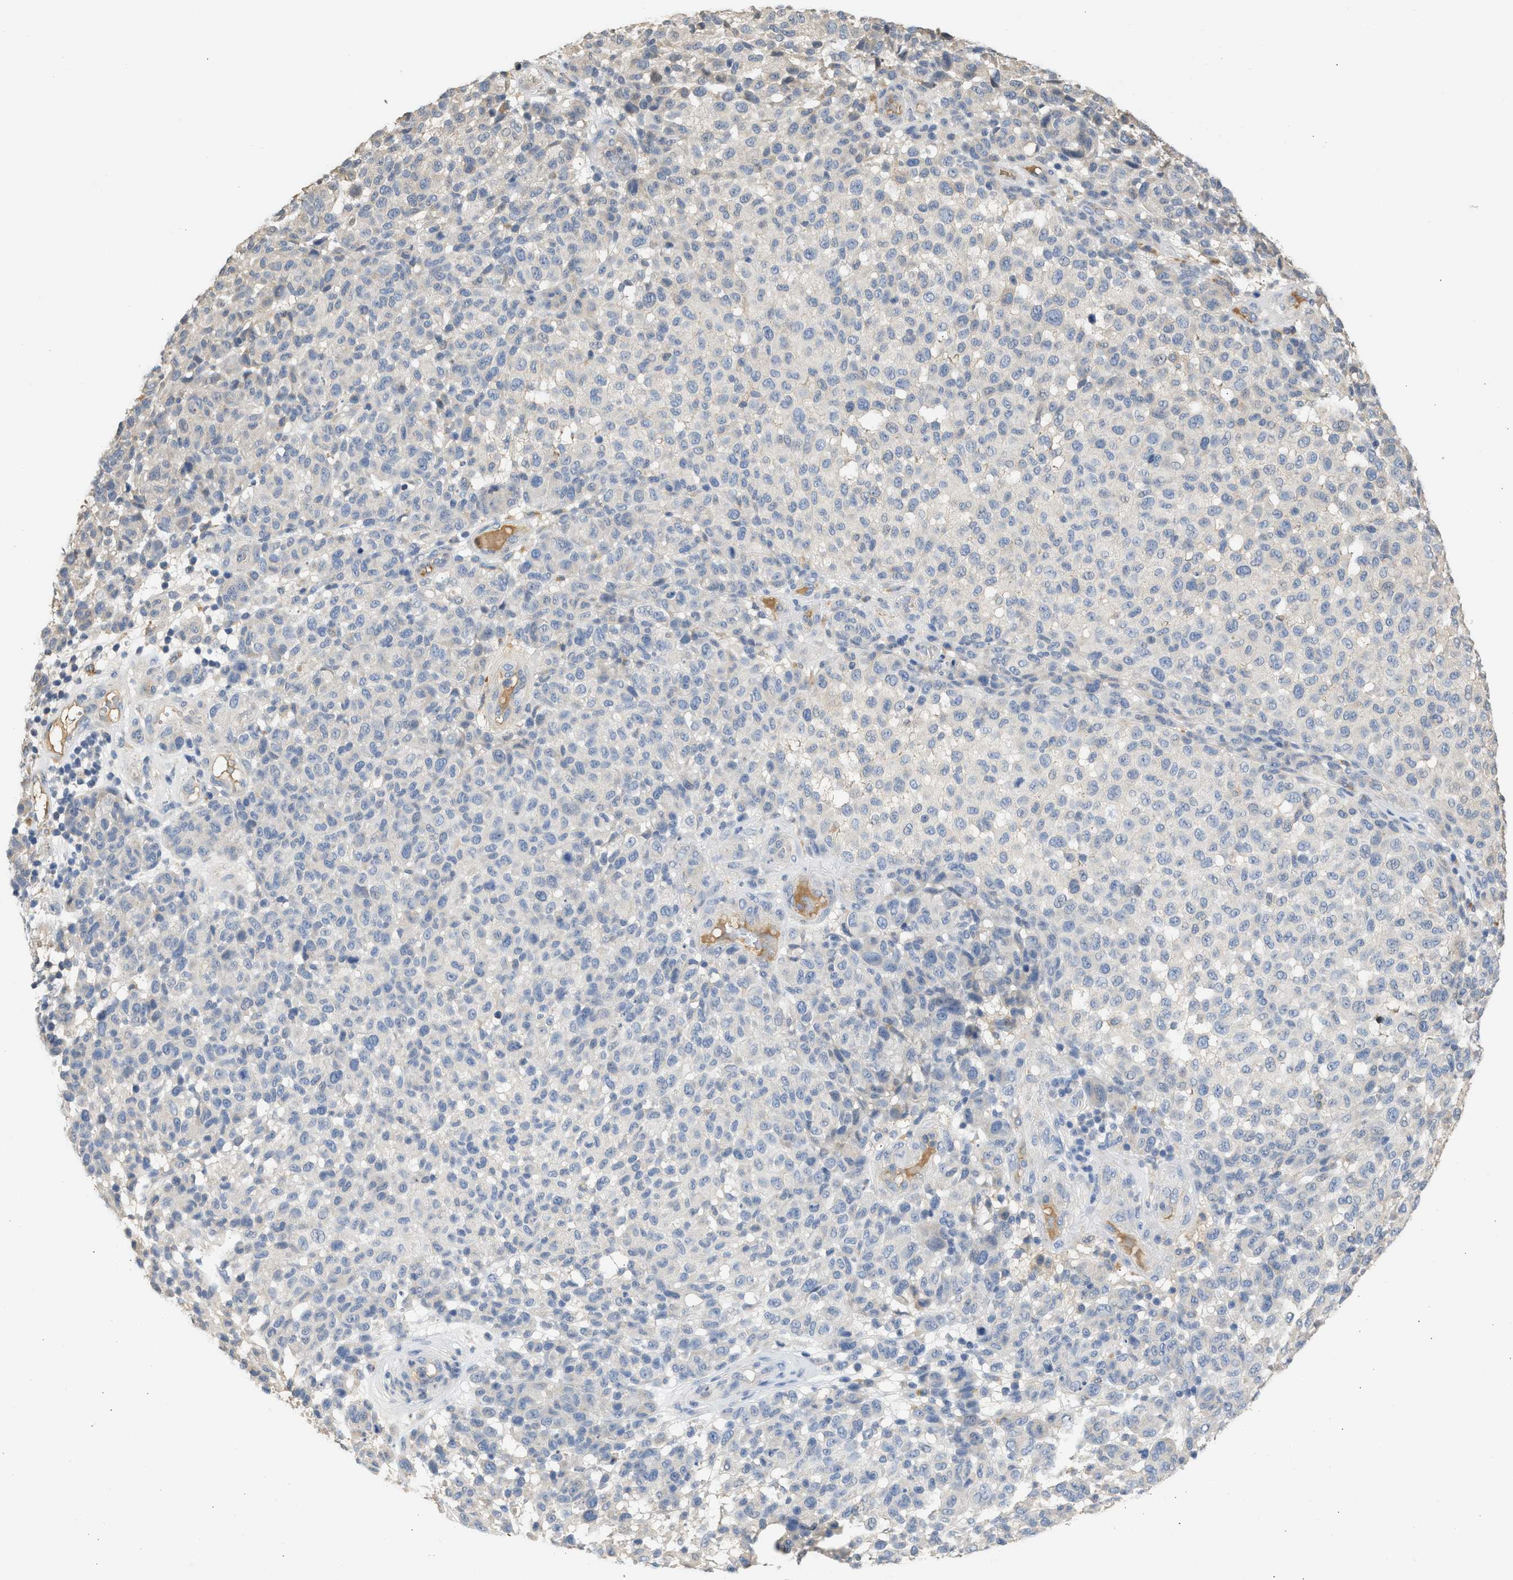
{"staining": {"intensity": "negative", "quantity": "none", "location": "none"}, "tissue": "melanoma", "cell_type": "Tumor cells", "image_type": "cancer", "snomed": [{"axis": "morphology", "description": "Malignant melanoma, NOS"}, {"axis": "topography", "description": "Skin"}], "caption": "DAB immunohistochemical staining of human melanoma reveals no significant positivity in tumor cells. (DAB (3,3'-diaminobenzidine) immunohistochemistry (IHC) with hematoxylin counter stain).", "gene": "SULT2A1", "patient": {"sex": "male", "age": 59}}